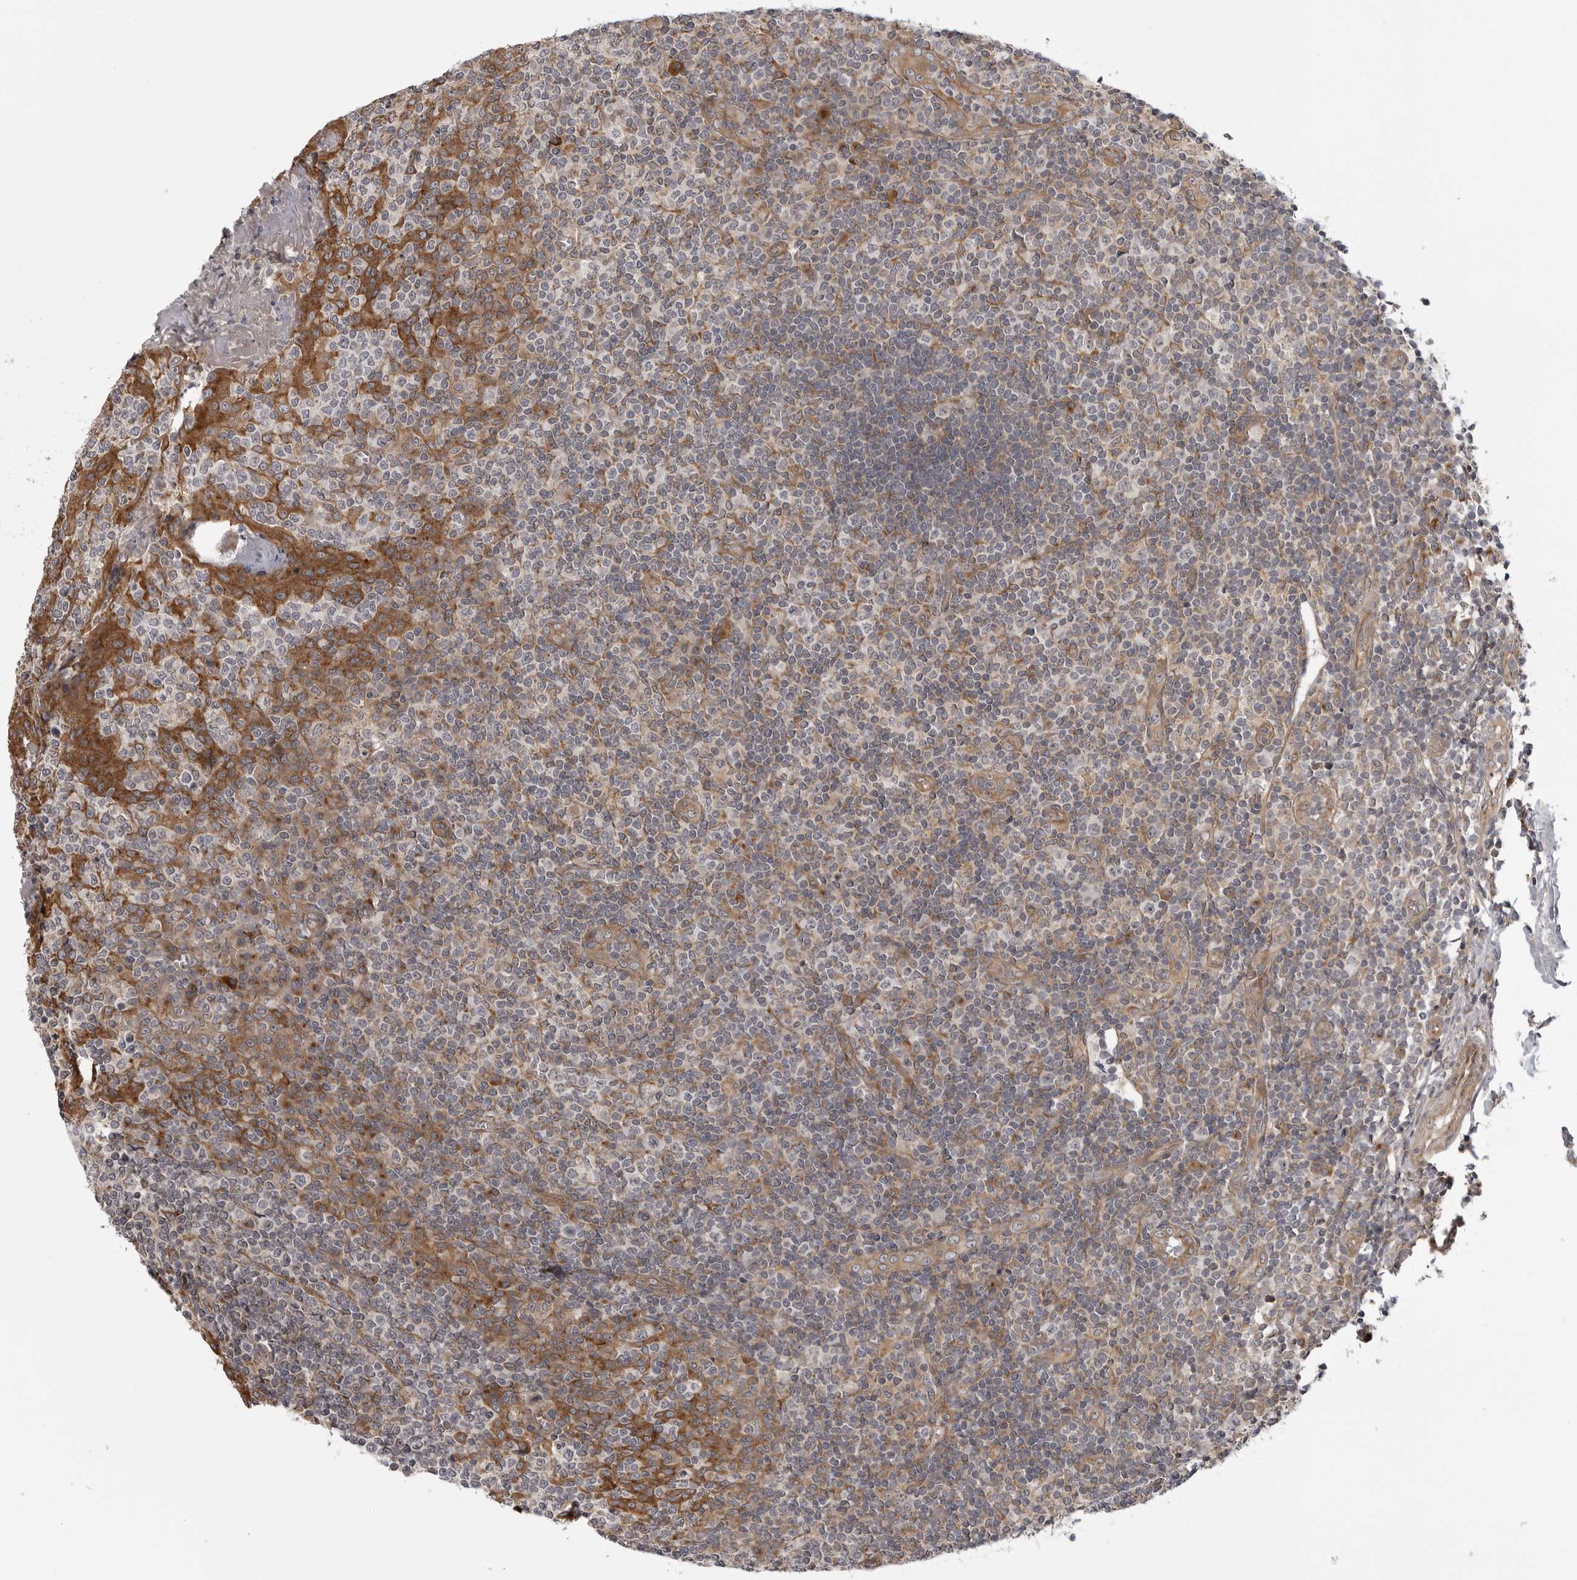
{"staining": {"intensity": "moderate", "quantity": "<25%", "location": "cytoplasmic/membranous"}, "tissue": "tonsil", "cell_type": "Germinal center cells", "image_type": "normal", "snomed": [{"axis": "morphology", "description": "Normal tissue, NOS"}, {"axis": "topography", "description": "Tonsil"}], "caption": "A brown stain highlights moderate cytoplasmic/membranous staining of a protein in germinal center cells of normal human tonsil.", "gene": "LRRC45", "patient": {"sex": "female", "age": 19}}